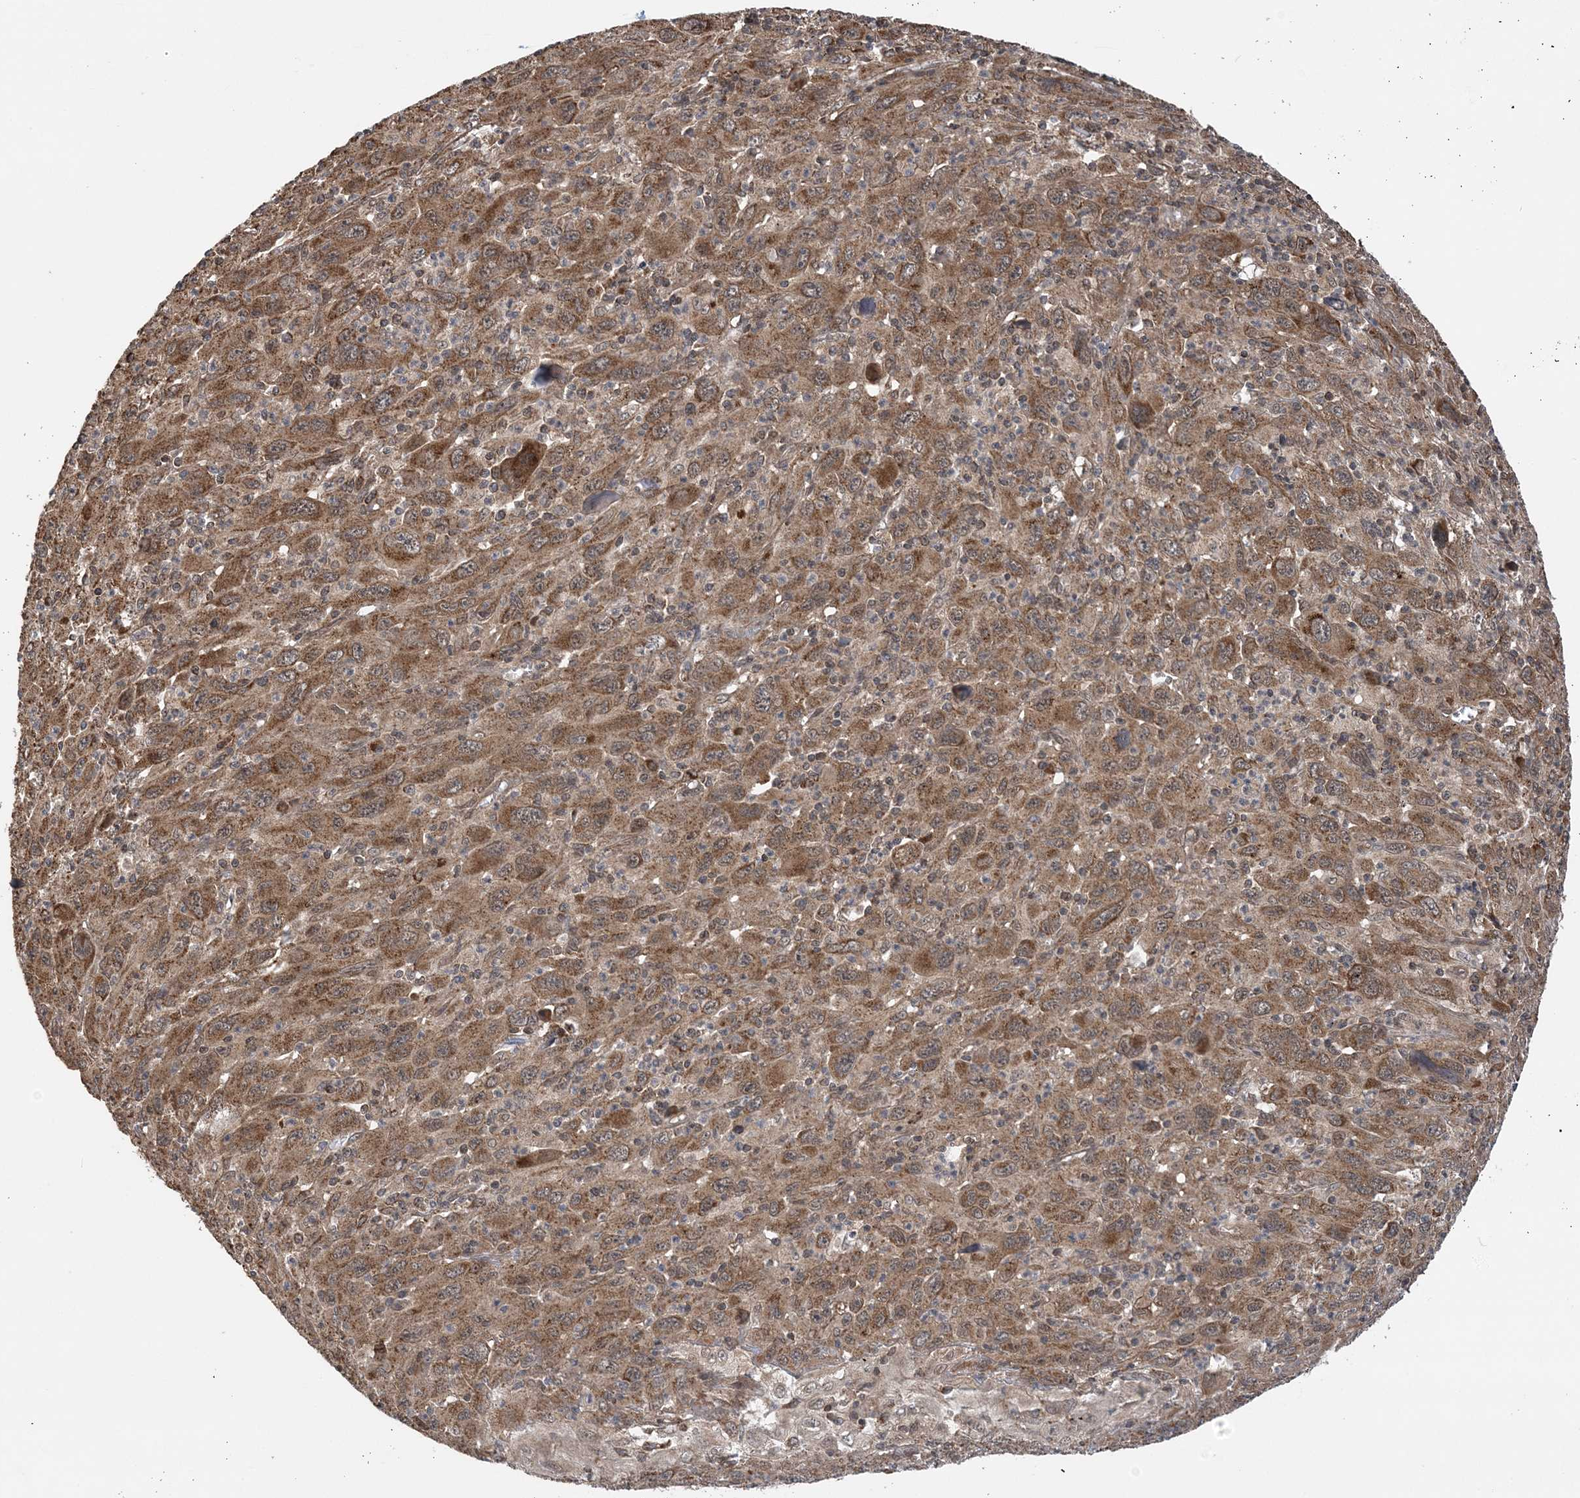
{"staining": {"intensity": "moderate", "quantity": ">75%", "location": "cytoplasmic/membranous"}, "tissue": "melanoma", "cell_type": "Tumor cells", "image_type": "cancer", "snomed": [{"axis": "morphology", "description": "Malignant melanoma, Metastatic site"}, {"axis": "topography", "description": "Skin"}], "caption": "Brown immunohistochemical staining in malignant melanoma (metastatic site) exhibits moderate cytoplasmic/membranous expression in about >75% of tumor cells. Using DAB (3,3'-diaminobenzidine) (brown) and hematoxylin (blue) stains, captured at high magnification using brightfield microscopy.", "gene": "PCBP1", "patient": {"sex": "female", "age": 56}}